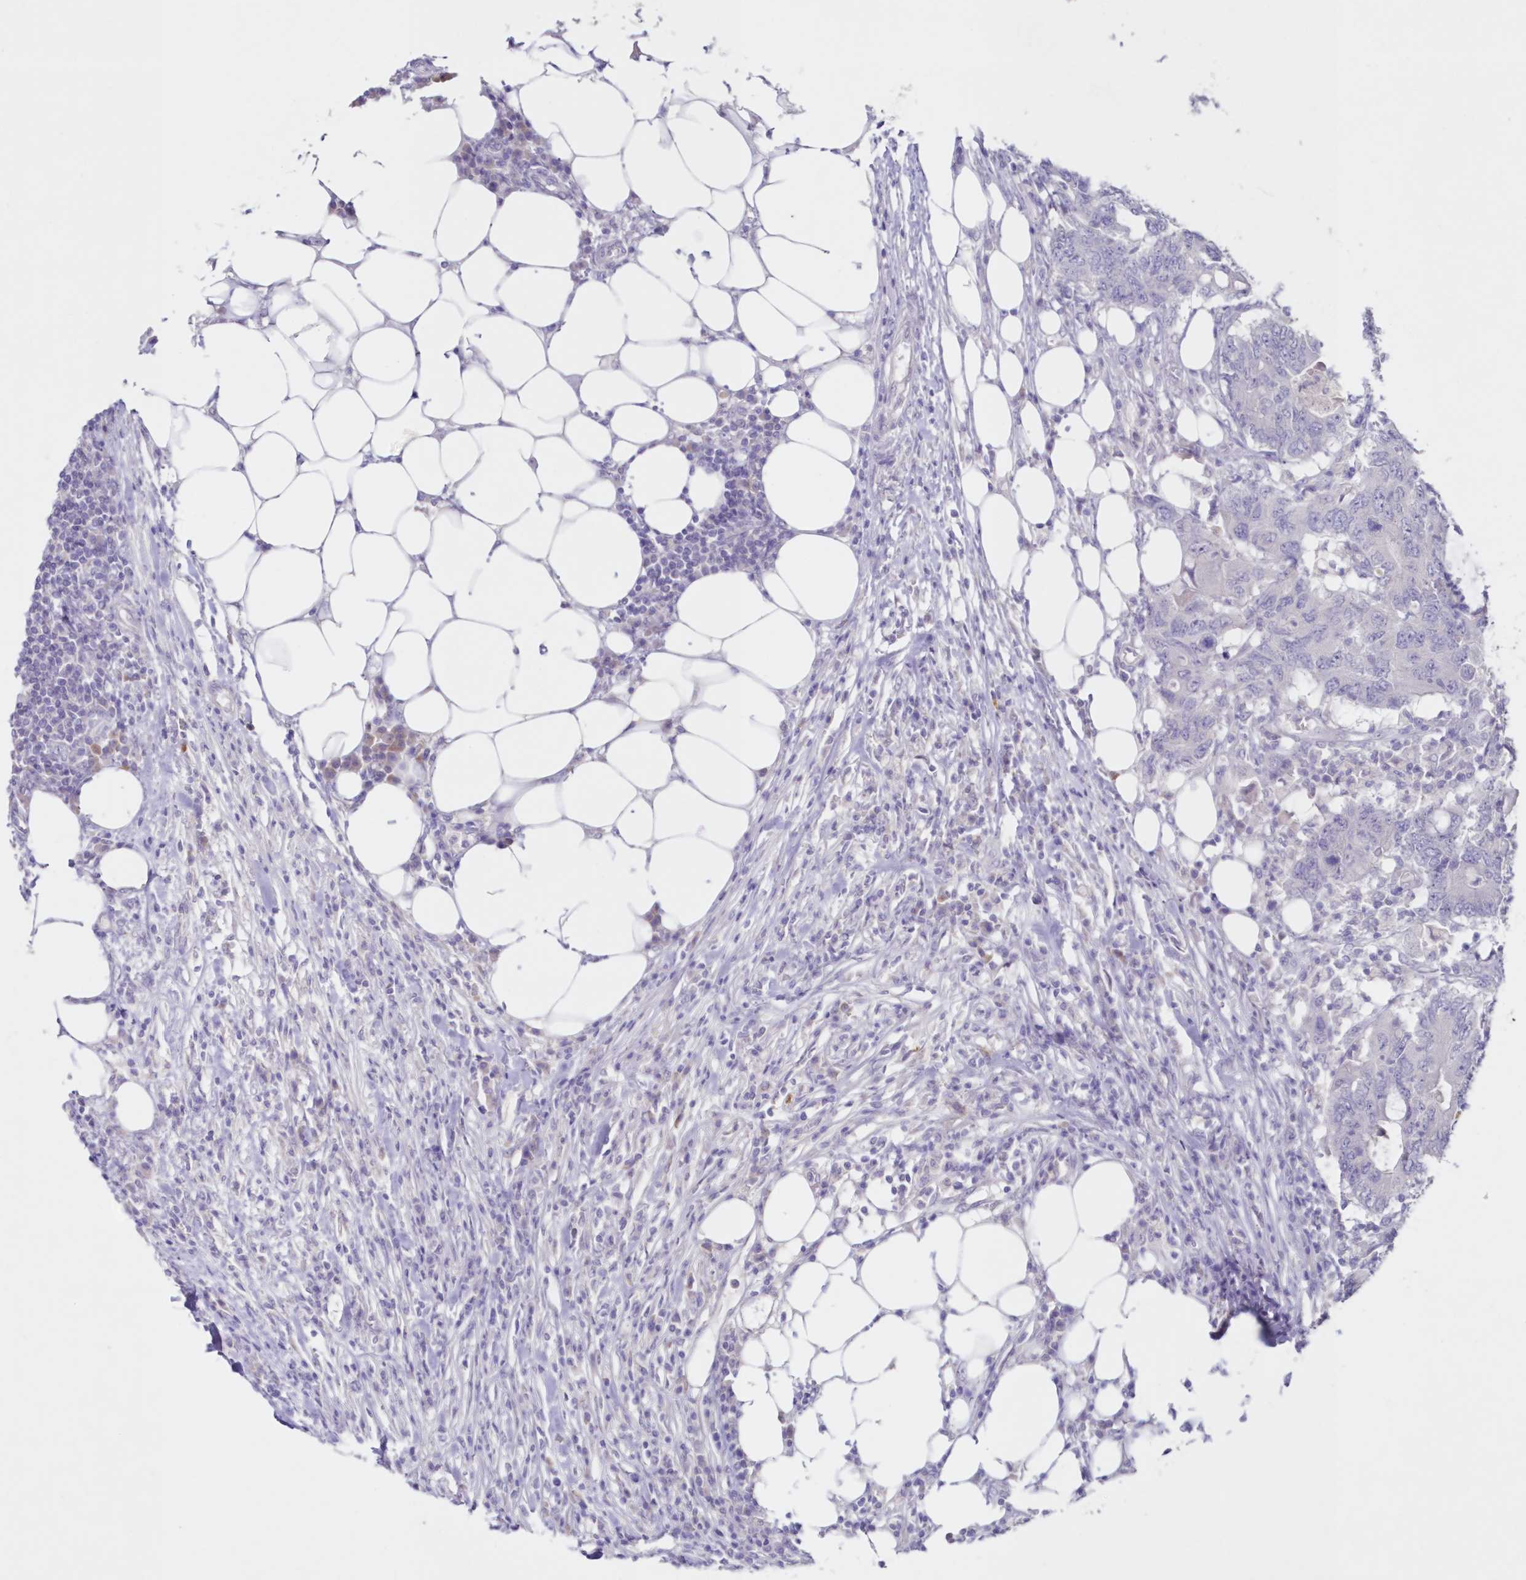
{"staining": {"intensity": "negative", "quantity": "none", "location": "none"}, "tissue": "colorectal cancer", "cell_type": "Tumor cells", "image_type": "cancer", "snomed": [{"axis": "morphology", "description": "Adenocarcinoma, NOS"}, {"axis": "topography", "description": "Colon"}], "caption": "An immunohistochemistry image of colorectal adenocarcinoma is shown. There is no staining in tumor cells of colorectal adenocarcinoma.", "gene": "GCKR", "patient": {"sex": "male", "age": 71}}